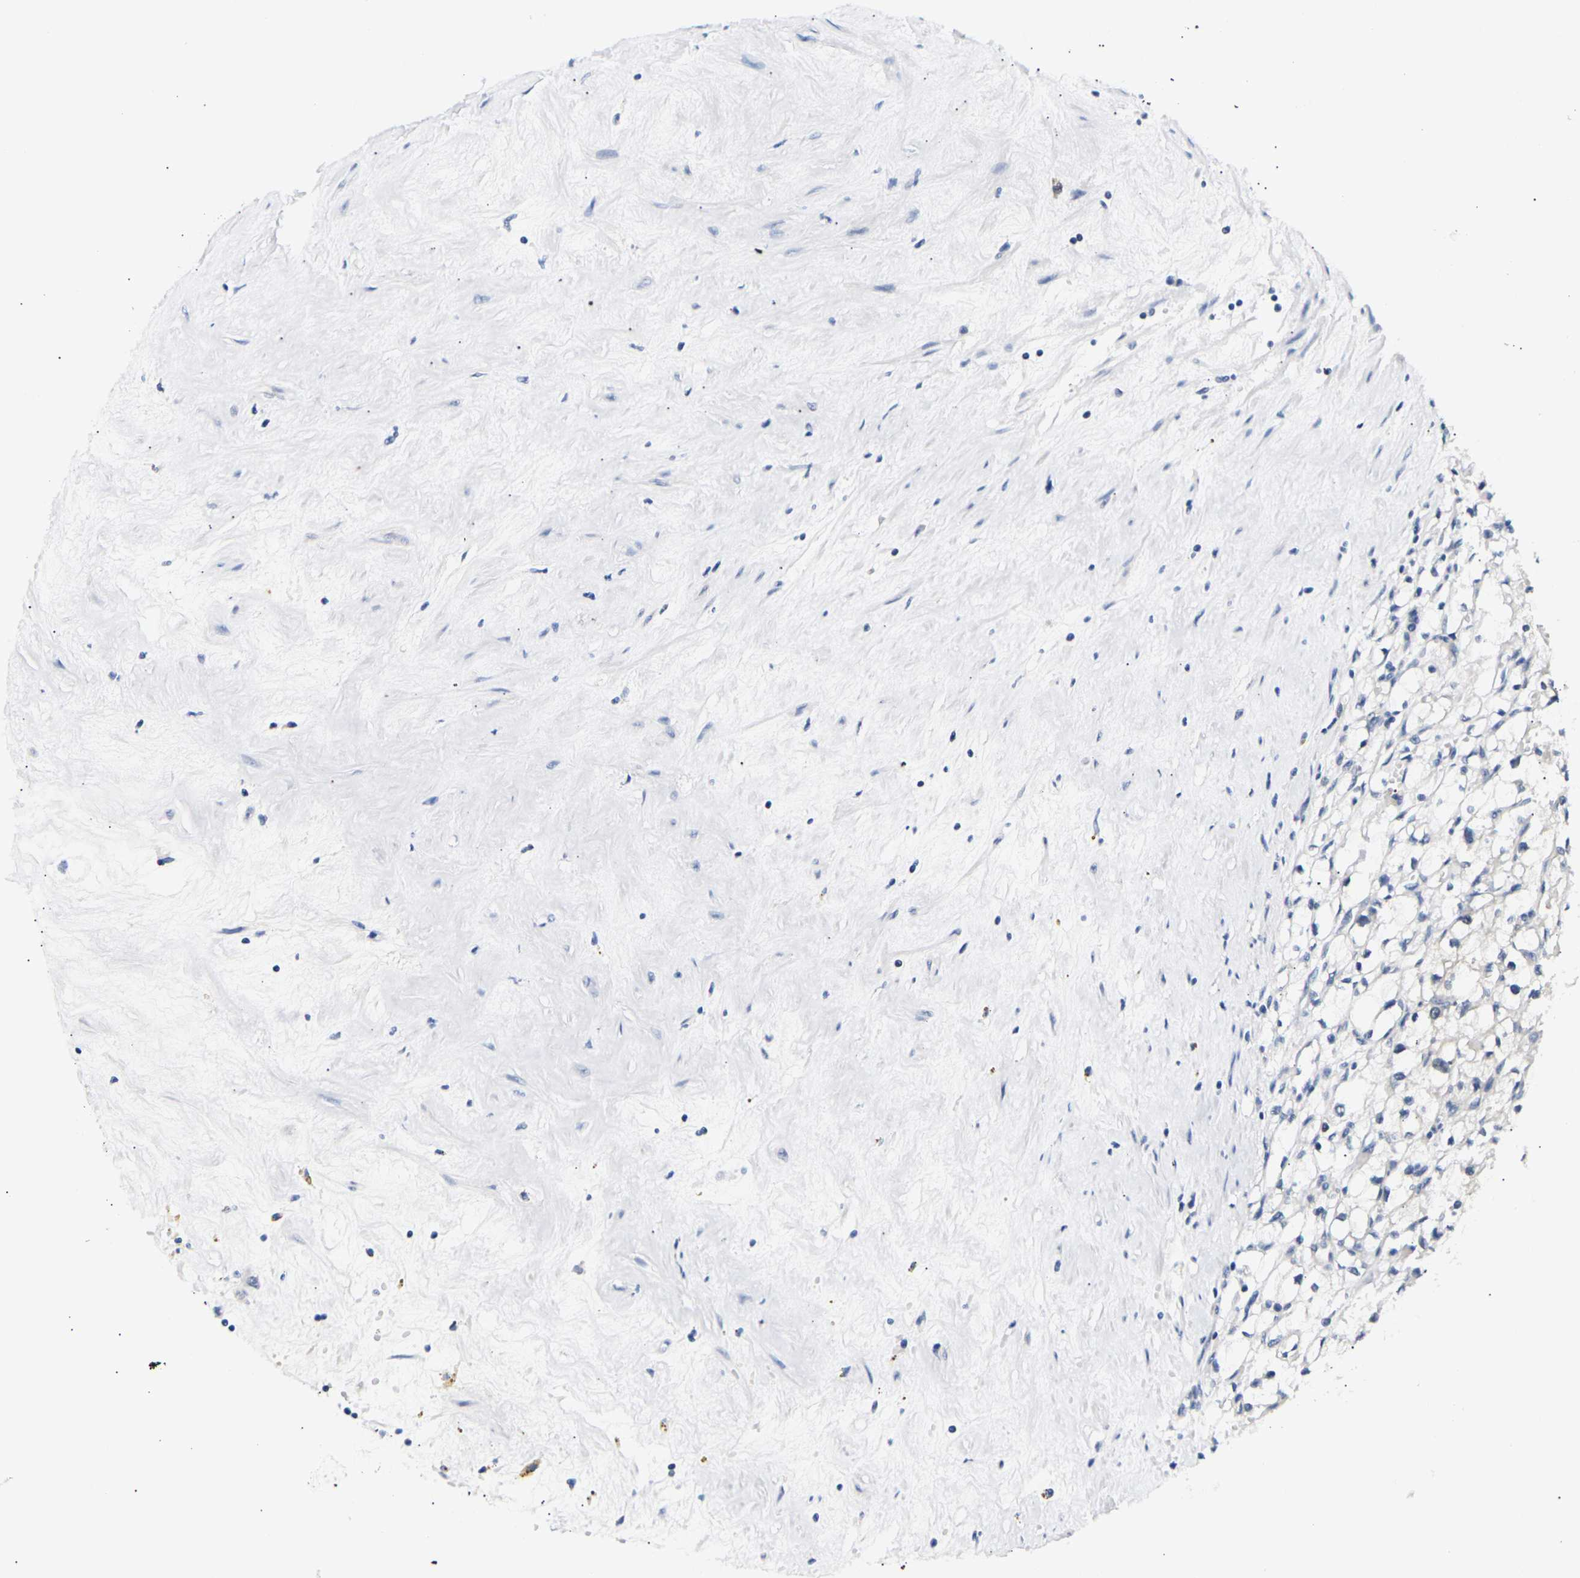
{"staining": {"intensity": "negative", "quantity": "none", "location": "none"}, "tissue": "renal cancer", "cell_type": "Tumor cells", "image_type": "cancer", "snomed": [{"axis": "morphology", "description": "Adenocarcinoma, NOS"}, {"axis": "topography", "description": "Kidney"}], "caption": "IHC of renal cancer (adenocarcinoma) displays no positivity in tumor cells. Brightfield microscopy of immunohistochemistry (IHC) stained with DAB (brown) and hematoxylin (blue), captured at high magnification.", "gene": "UCHL3", "patient": {"sex": "male", "age": 56}}